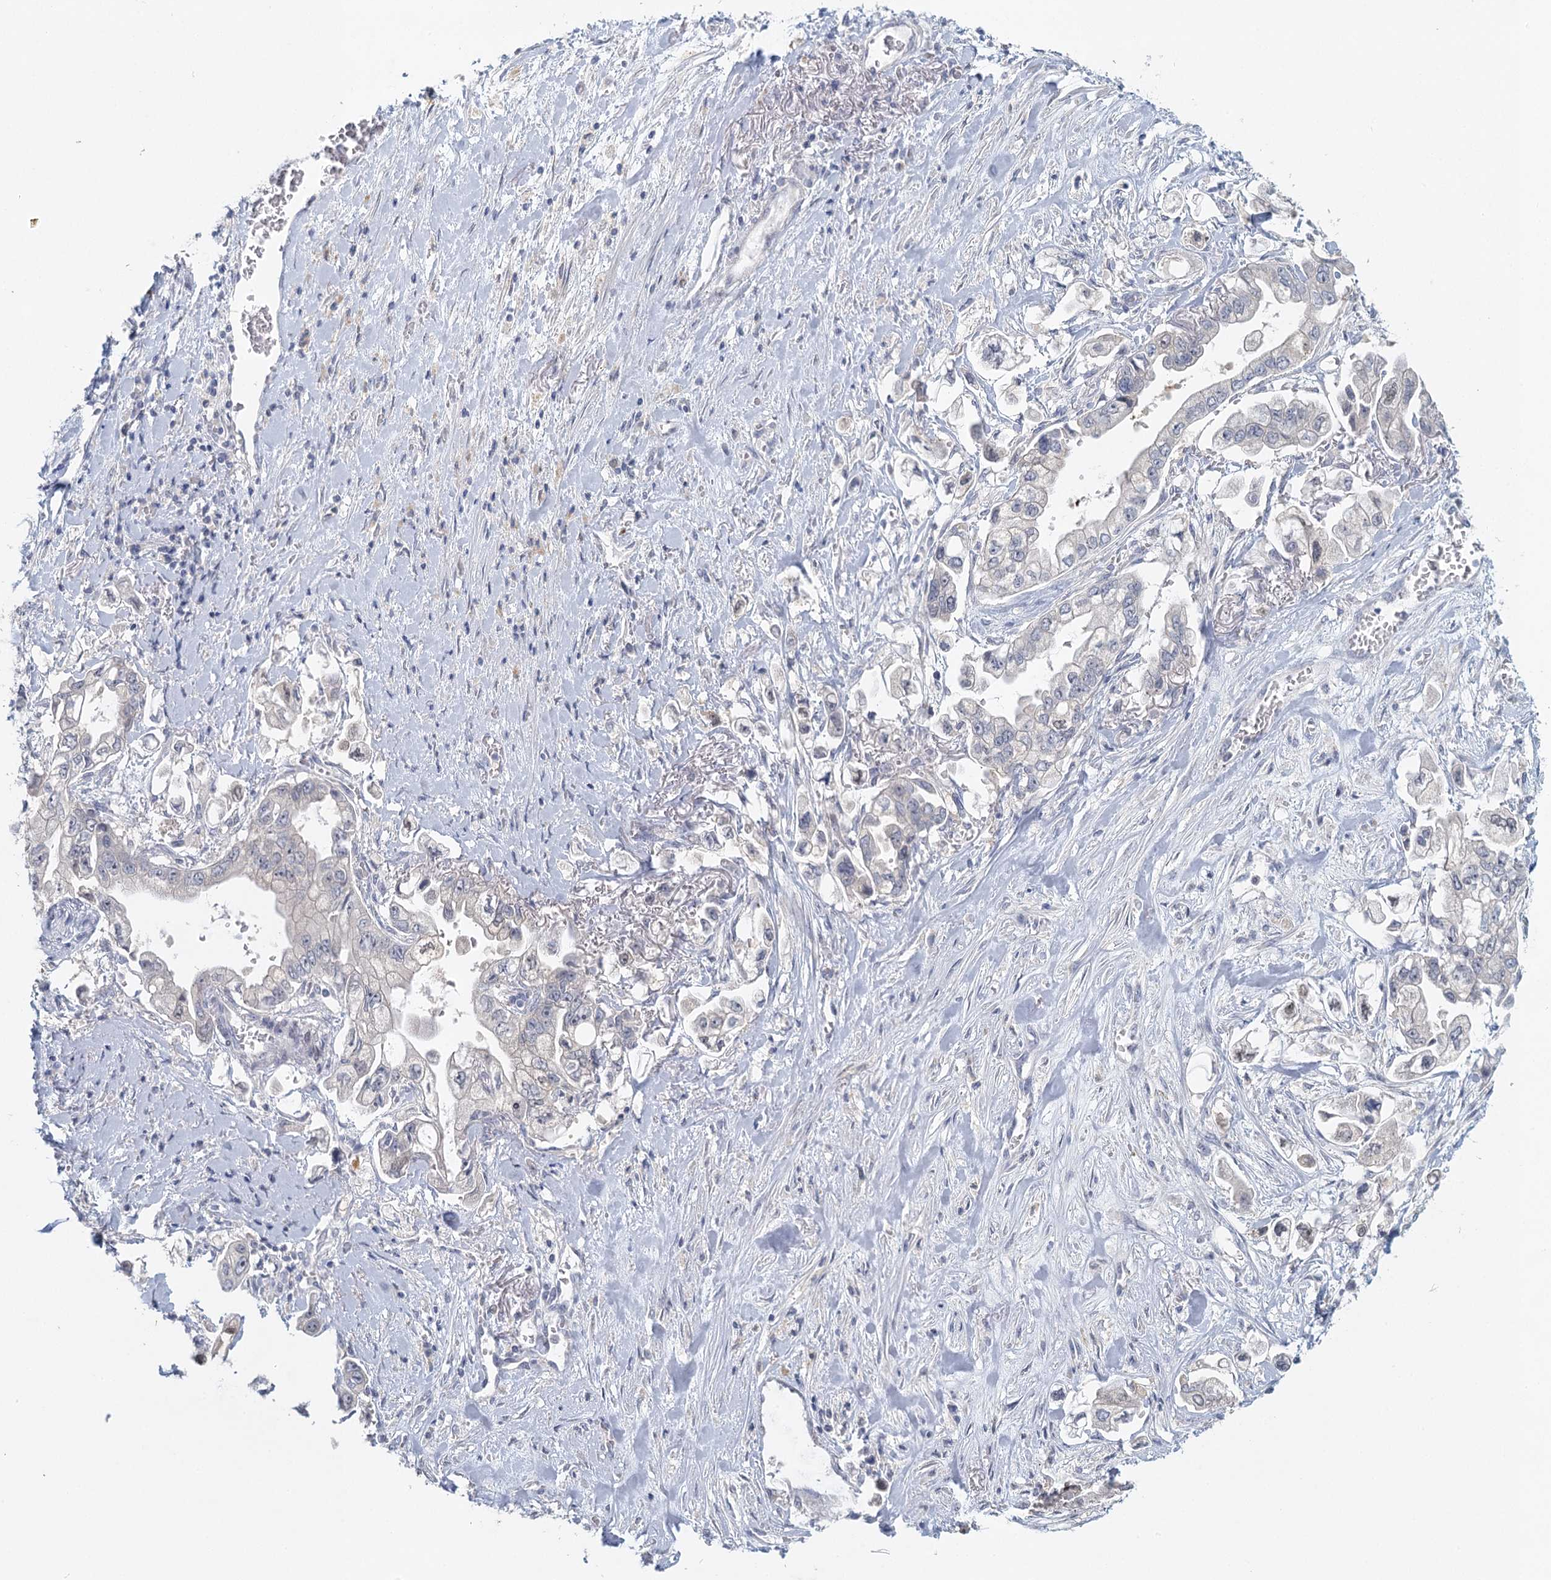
{"staining": {"intensity": "negative", "quantity": "none", "location": "none"}, "tissue": "stomach cancer", "cell_type": "Tumor cells", "image_type": "cancer", "snomed": [{"axis": "morphology", "description": "Adenocarcinoma, NOS"}, {"axis": "topography", "description": "Stomach"}], "caption": "Photomicrograph shows no protein expression in tumor cells of stomach adenocarcinoma tissue.", "gene": "MYO7B", "patient": {"sex": "male", "age": 62}}